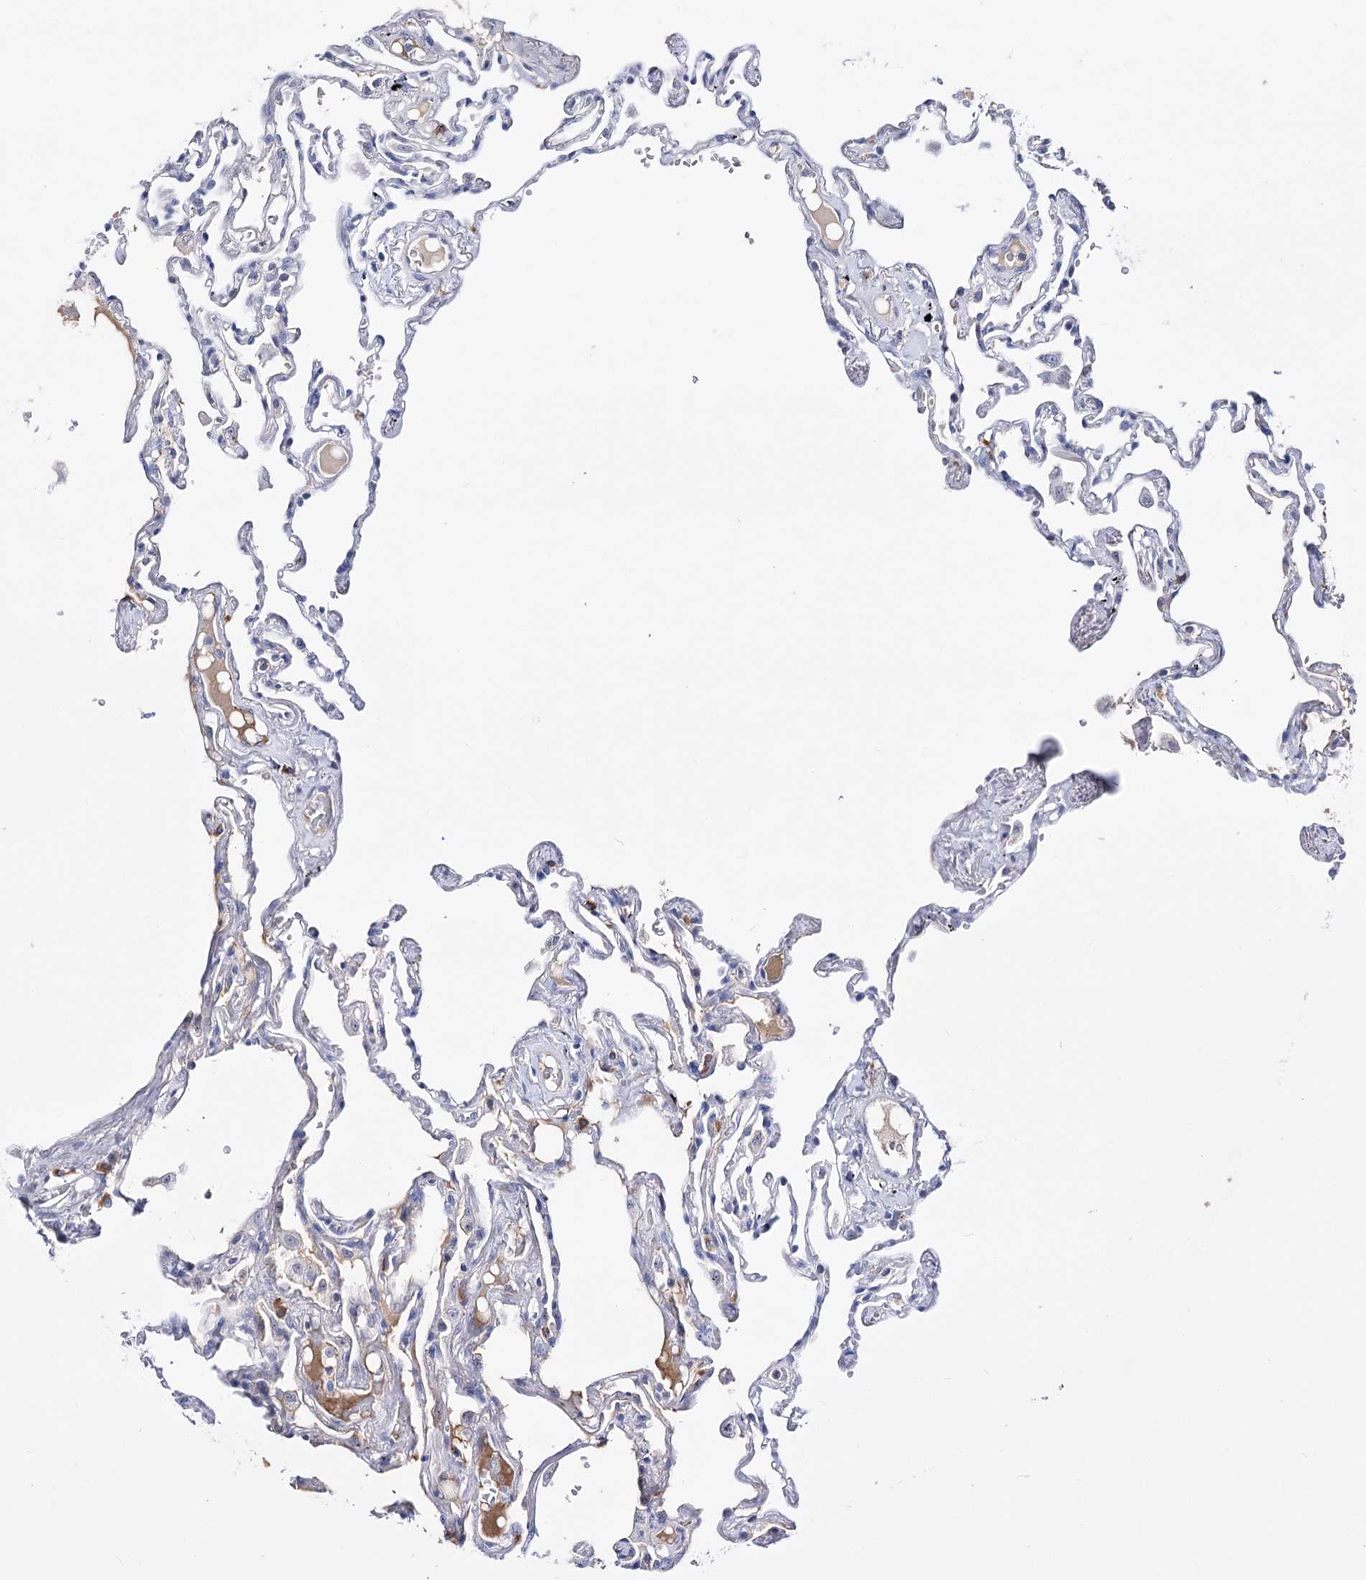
{"staining": {"intensity": "negative", "quantity": "none", "location": "none"}, "tissue": "lung", "cell_type": "Alveolar cells", "image_type": "normal", "snomed": [{"axis": "morphology", "description": "Normal tissue, NOS"}, {"axis": "topography", "description": "Lung"}], "caption": "DAB (3,3'-diaminobenzidine) immunohistochemical staining of benign lung reveals no significant staining in alveolar cells. (Brightfield microscopy of DAB immunohistochemistry at high magnification).", "gene": "PCGF5", "patient": {"sex": "female", "age": 67}}